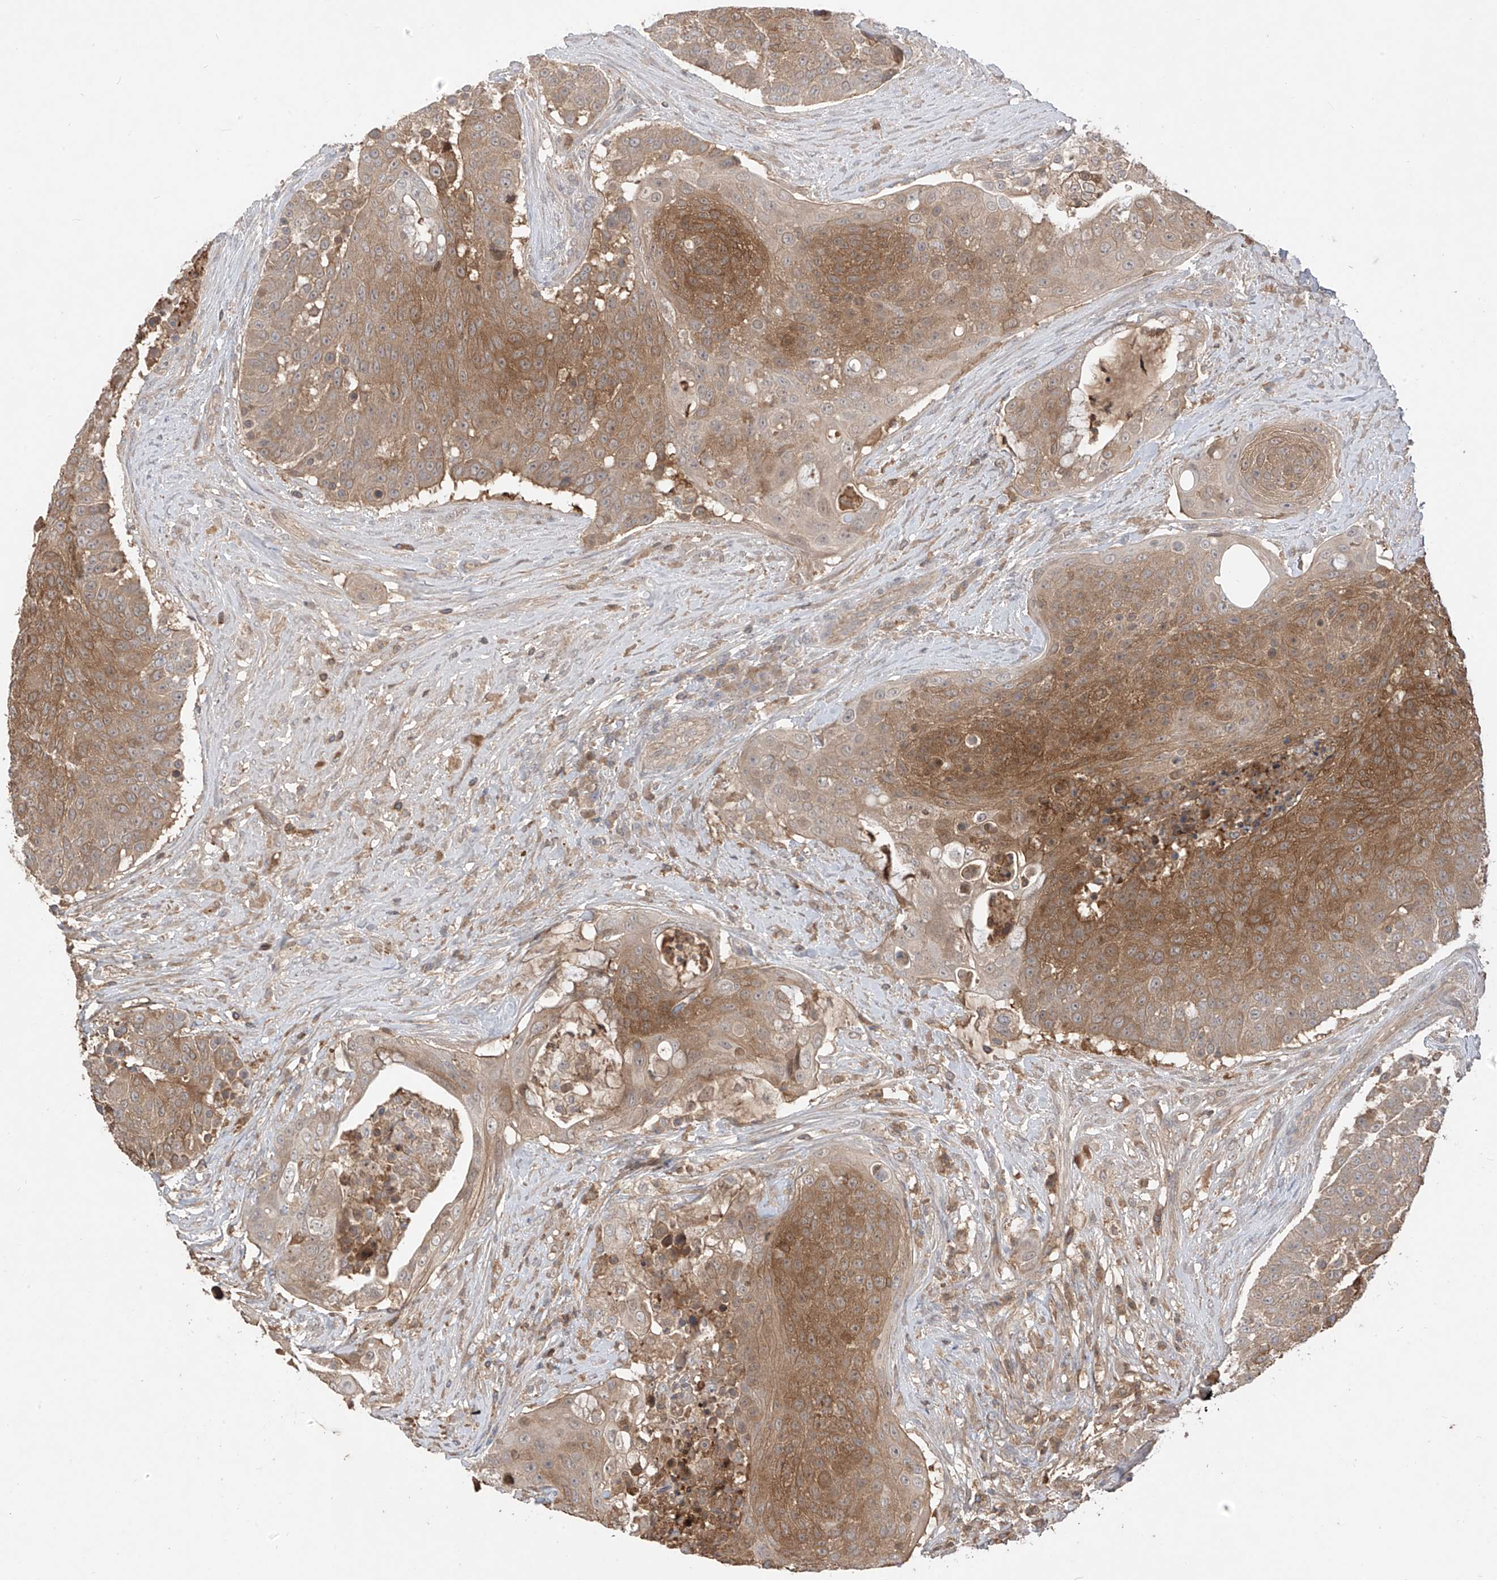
{"staining": {"intensity": "moderate", "quantity": ">75%", "location": "cytoplasmic/membranous"}, "tissue": "urothelial cancer", "cell_type": "Tumor cells", "image_type": "cancer", "snomed": [{"axis": "morphology", "description": "Urothelial carcinoma, High grade"}, {"axis": "topography", "description": "Urinary bladder"}], "caption": "Moderate cytoplasmic/membranous positivity is seen in approximately >75% of tumor cells in urothelial carcinoma (high-grade).", "gene": "CACNA2D4", "patient": {"sex": "female", "age": 63}}